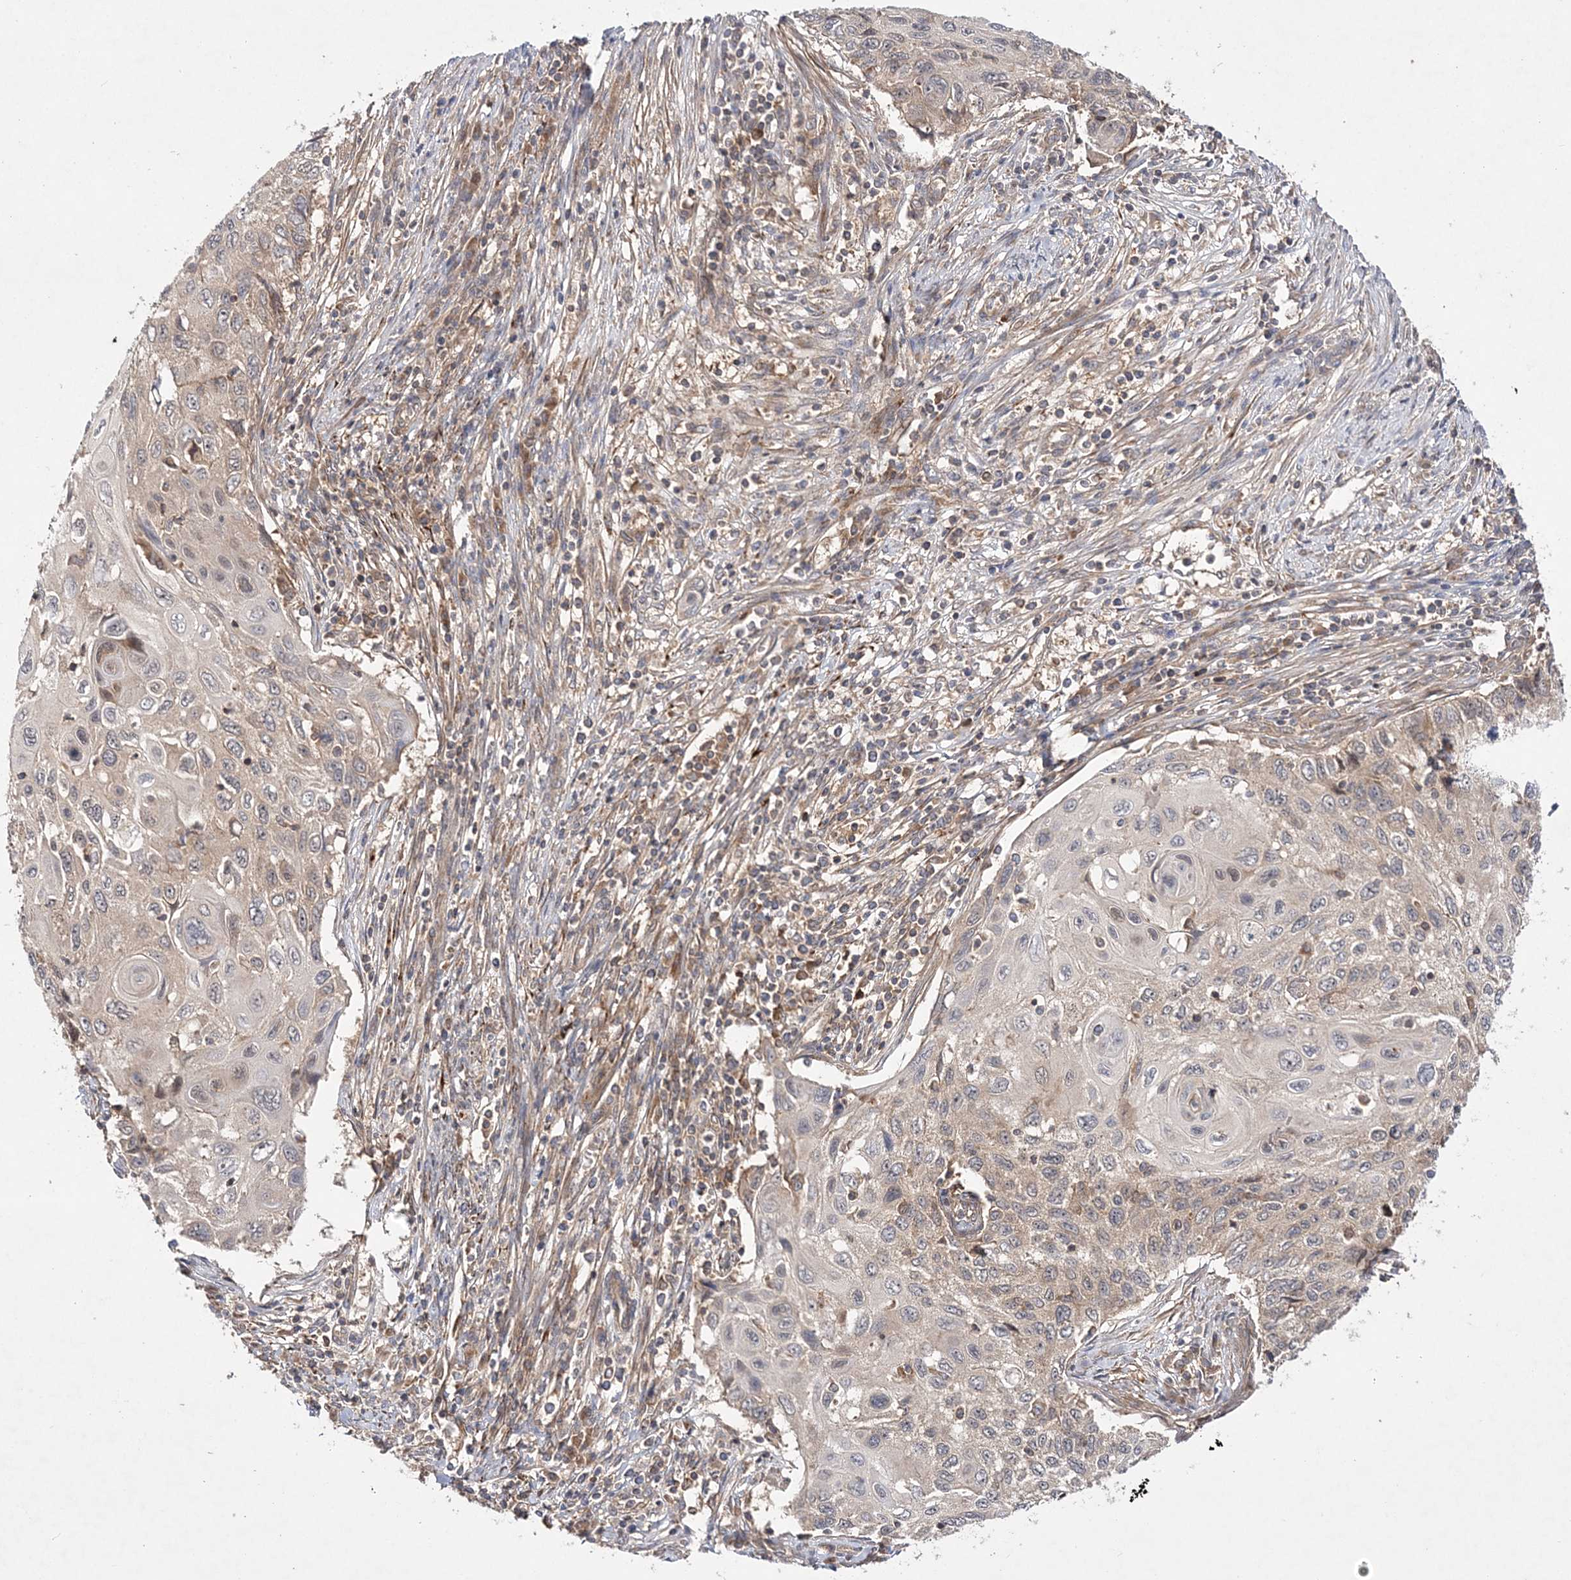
{"staining": {"intensity": "weak", "quantity": "<25%", "location": "cytoplasmic/membranous"}, "tissue": "cervical cancer", "cell_type": "Tumor cells", "image_type": "cancer", "snomed": [{"axis": "morphology", "description": "Squamous cell carcinoma, NOS"}, {"axis": "topography", "description": "Cervix"}], "caption": "An immunohistochemistry (IHC) micrograph of cervical cancer (squamous cell carcinoma) is shown. There is no staining in tumor cells of cervical cancer (squamous cell carcinoma).", "gene": "TMEM9B", "patient": {"sex": "female", "age": 70}}